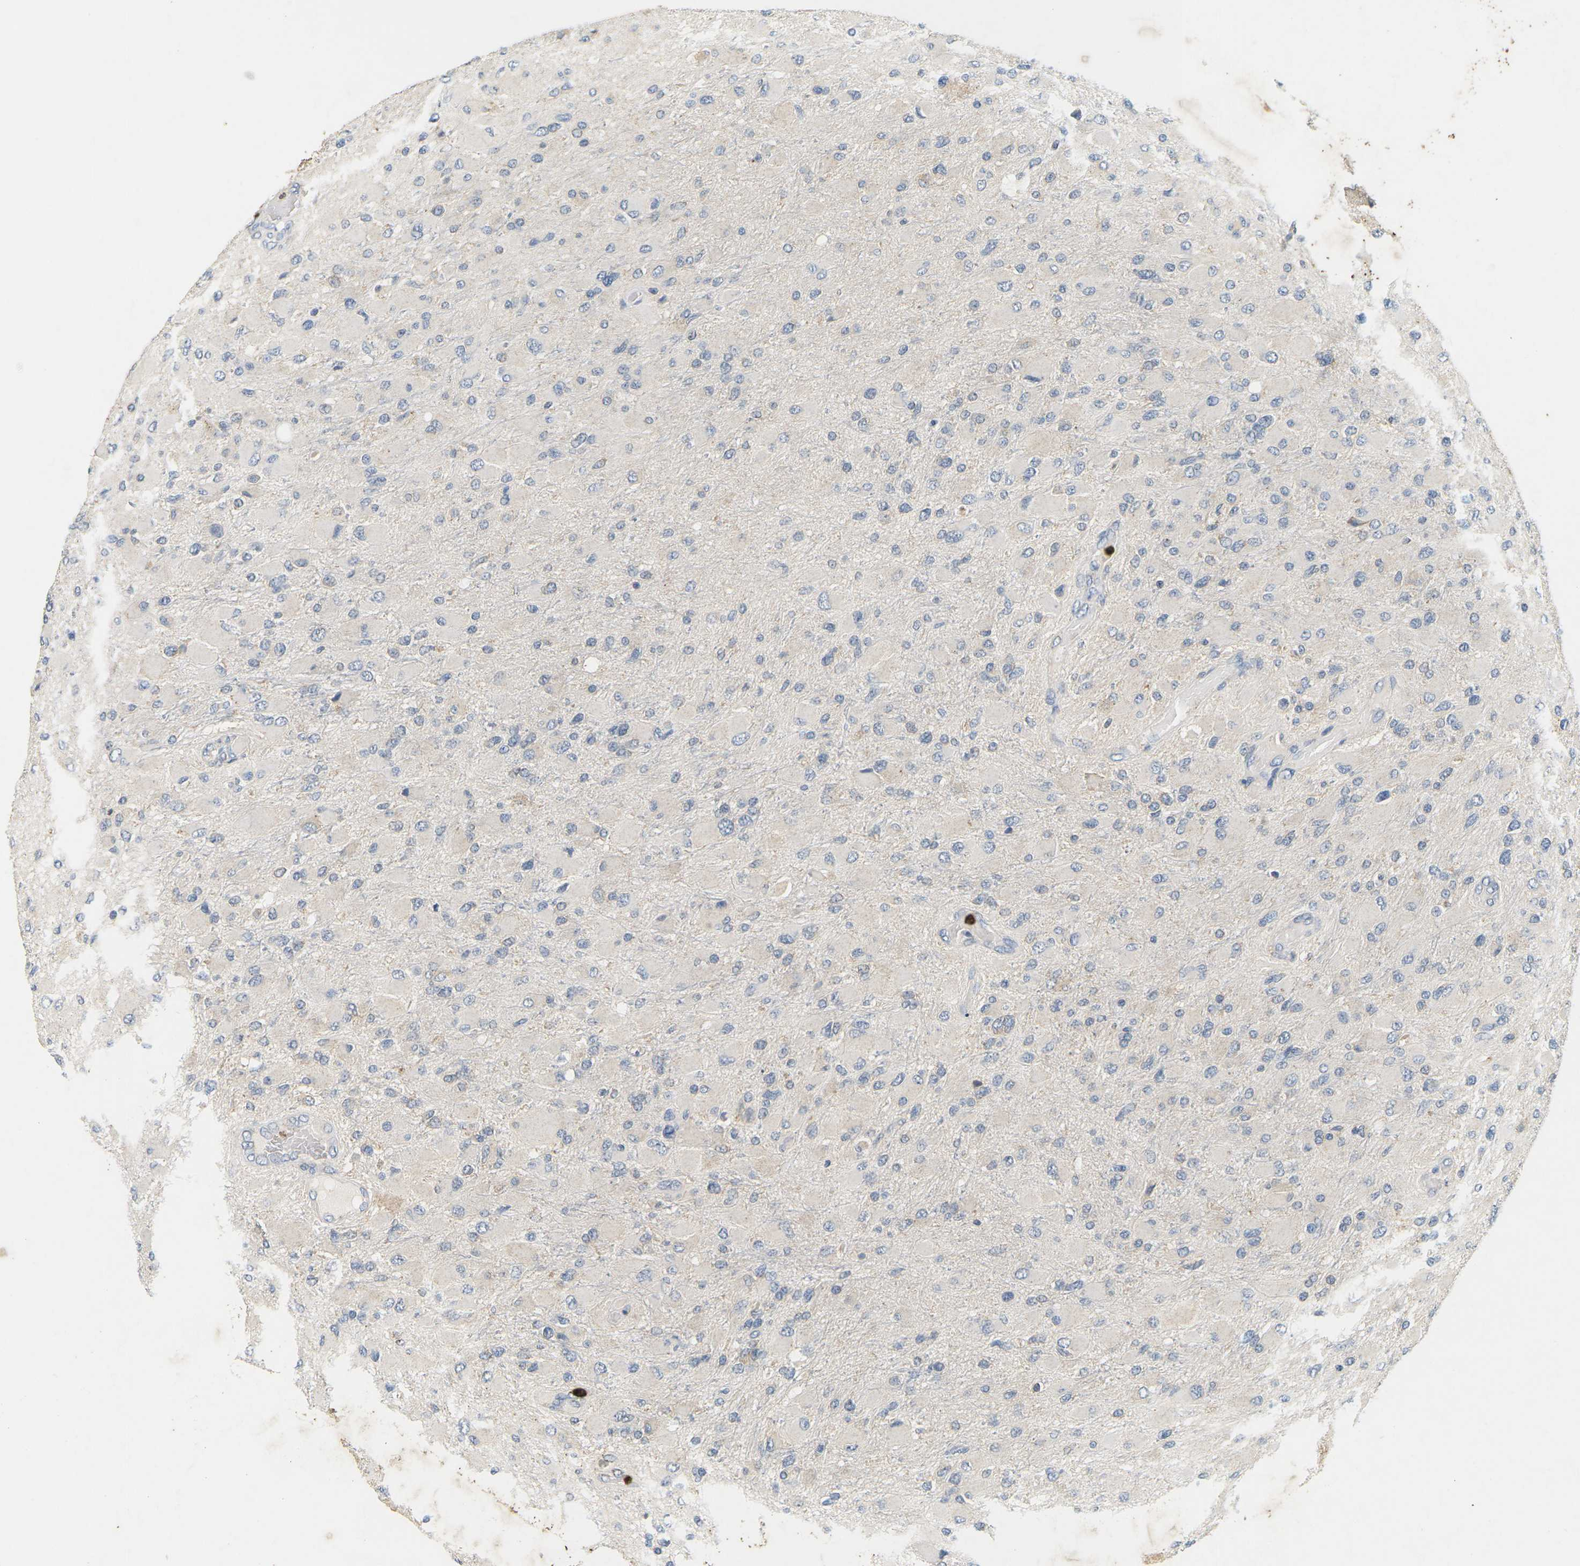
{"staining": {"intensity": "weak", "quantity": "<25%", "location": "cytoplasmic/membranous"}, "tissue": "glioma", "cell_type": "Tumor cells", "image_type": "cancer", "snomed": [{"axis": "morphology", "description": "Glioma, malignant, High grade"}, {"axis": "topography", "description": "Cerebral cortex"}], "caption": "Immunohistochemistry photomicrograph of high-grade glioma (malignant) stained for a protein (brown), which reveals no positivity in tumor cells.", "gene": "ADM", "patient": {"sex": "female", "age": 36}}